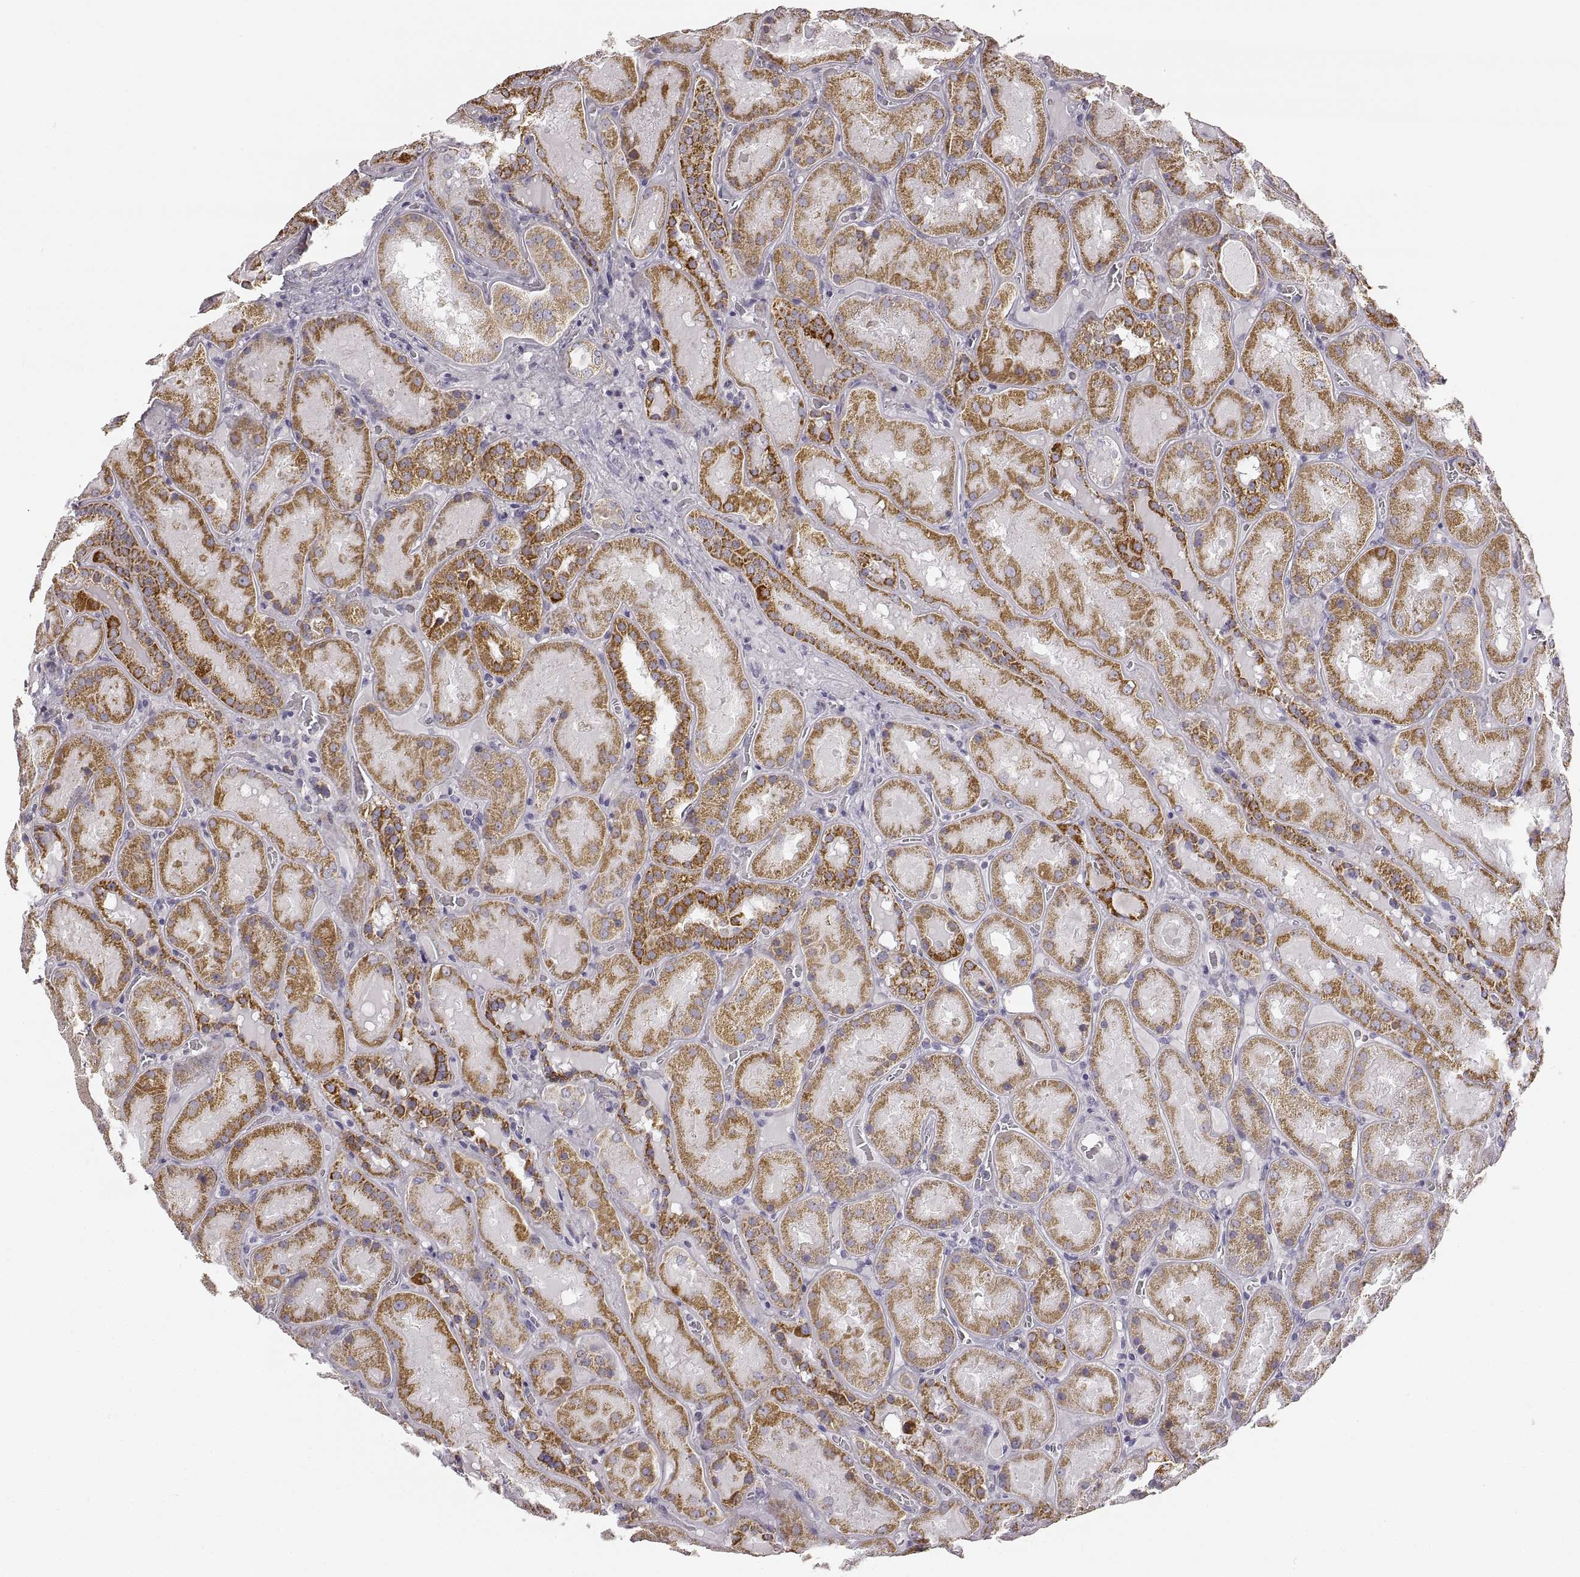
{"staining": {"intensity": "negative", "quantity": "none", "location": "none"}, "tissue": "kidney", "cell_type": "Cells in glomeruli", "image_type": "normal", "snomed": [{"axis": "morphology", "description": "Normal tissue, NOS"}, {"axis": "topography", "description": "Kidney"}], "caption": "Protein analysis of benign kidney shows no significant expression in cells in glomeruli.", "gene": "RDH13", "patient": {"sex": "male", "age": 73}}